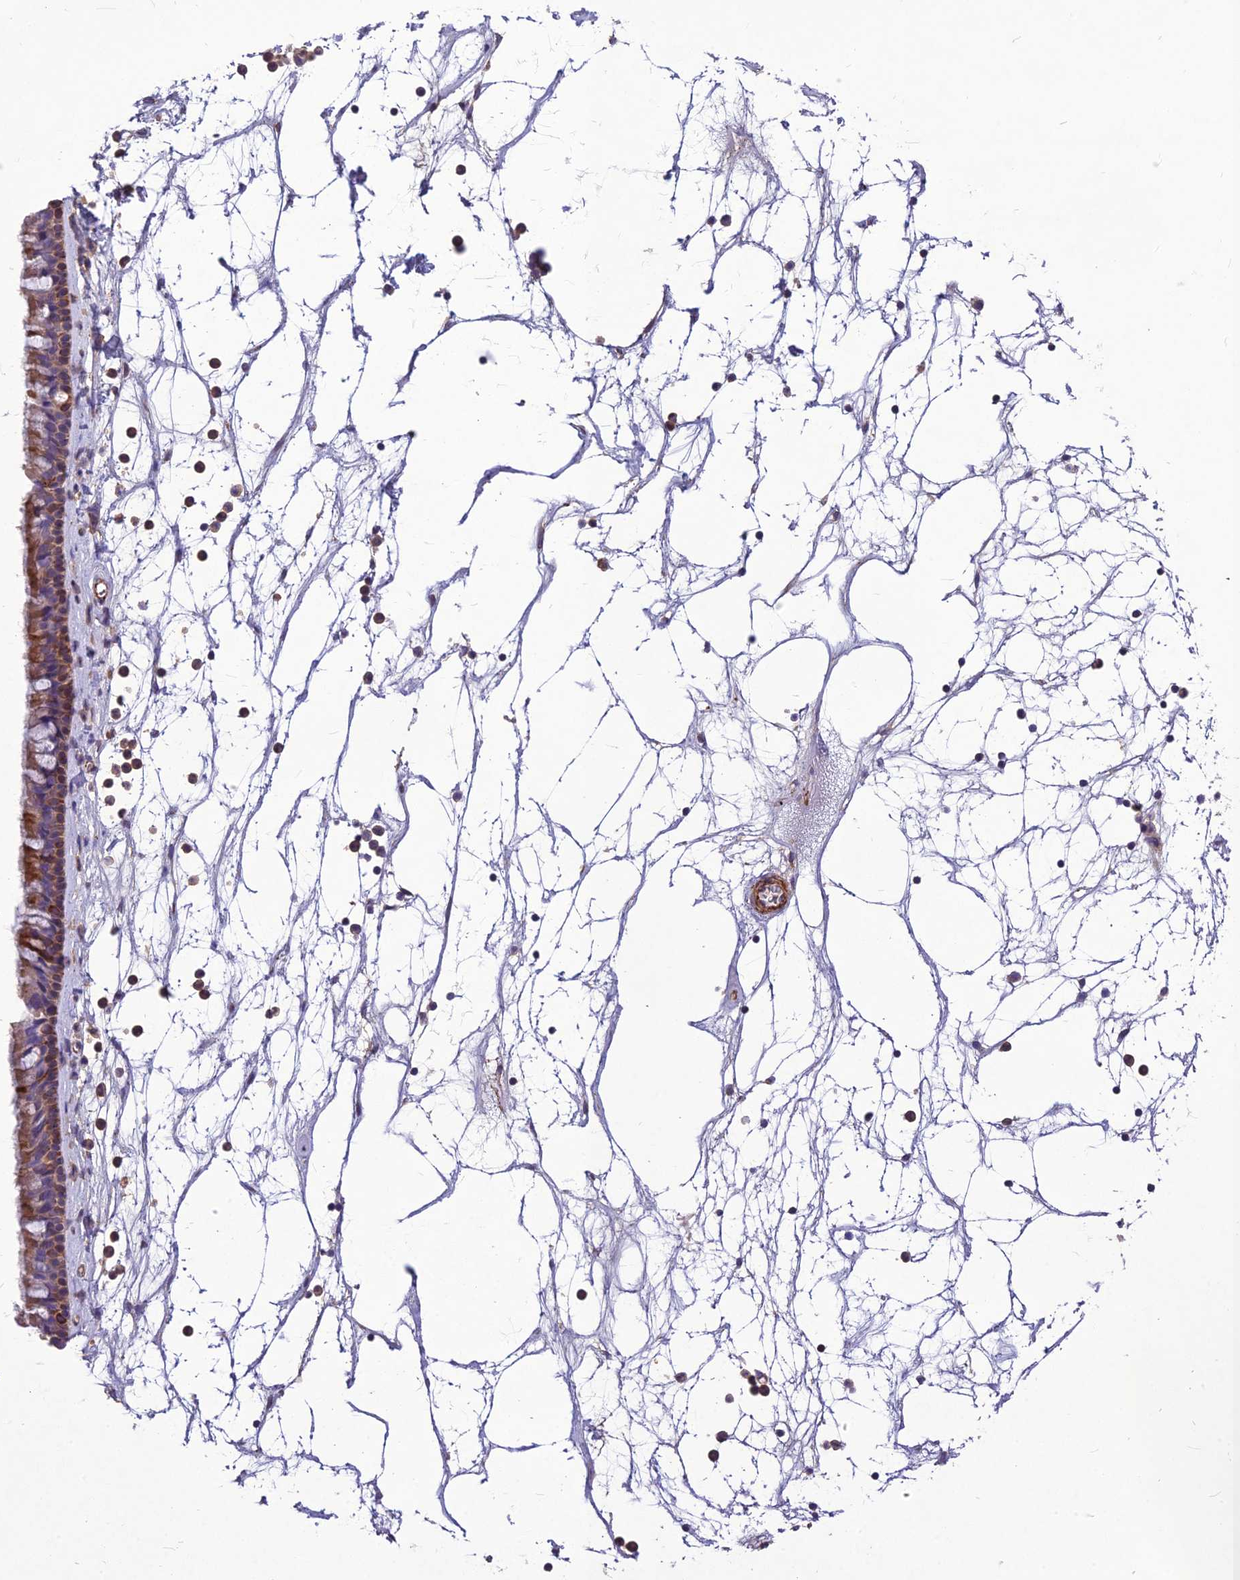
{"staining": {"intensity": "strong", "quantity": "25%-75%", "location": "cytoplasmic/membranous"}, "tissue": "nasopharynx", "cell_type": "Respiratory epithelial cells", "image_type": "normal", "snomed": [{"axis": "morphology", "description": "Normal tissue, NOS"}, {"axis": "topography", "description": "Nasopharynx"}], "caption": "Brown immunohistochemical staining in unremarkable human nasopharynx displays strong cytoplasmic/membranous staining in approximately 25%-75% of respiratory epithelial cells.", "gene": "CLUH", "patient": {"sex": "male", "age": 64}}